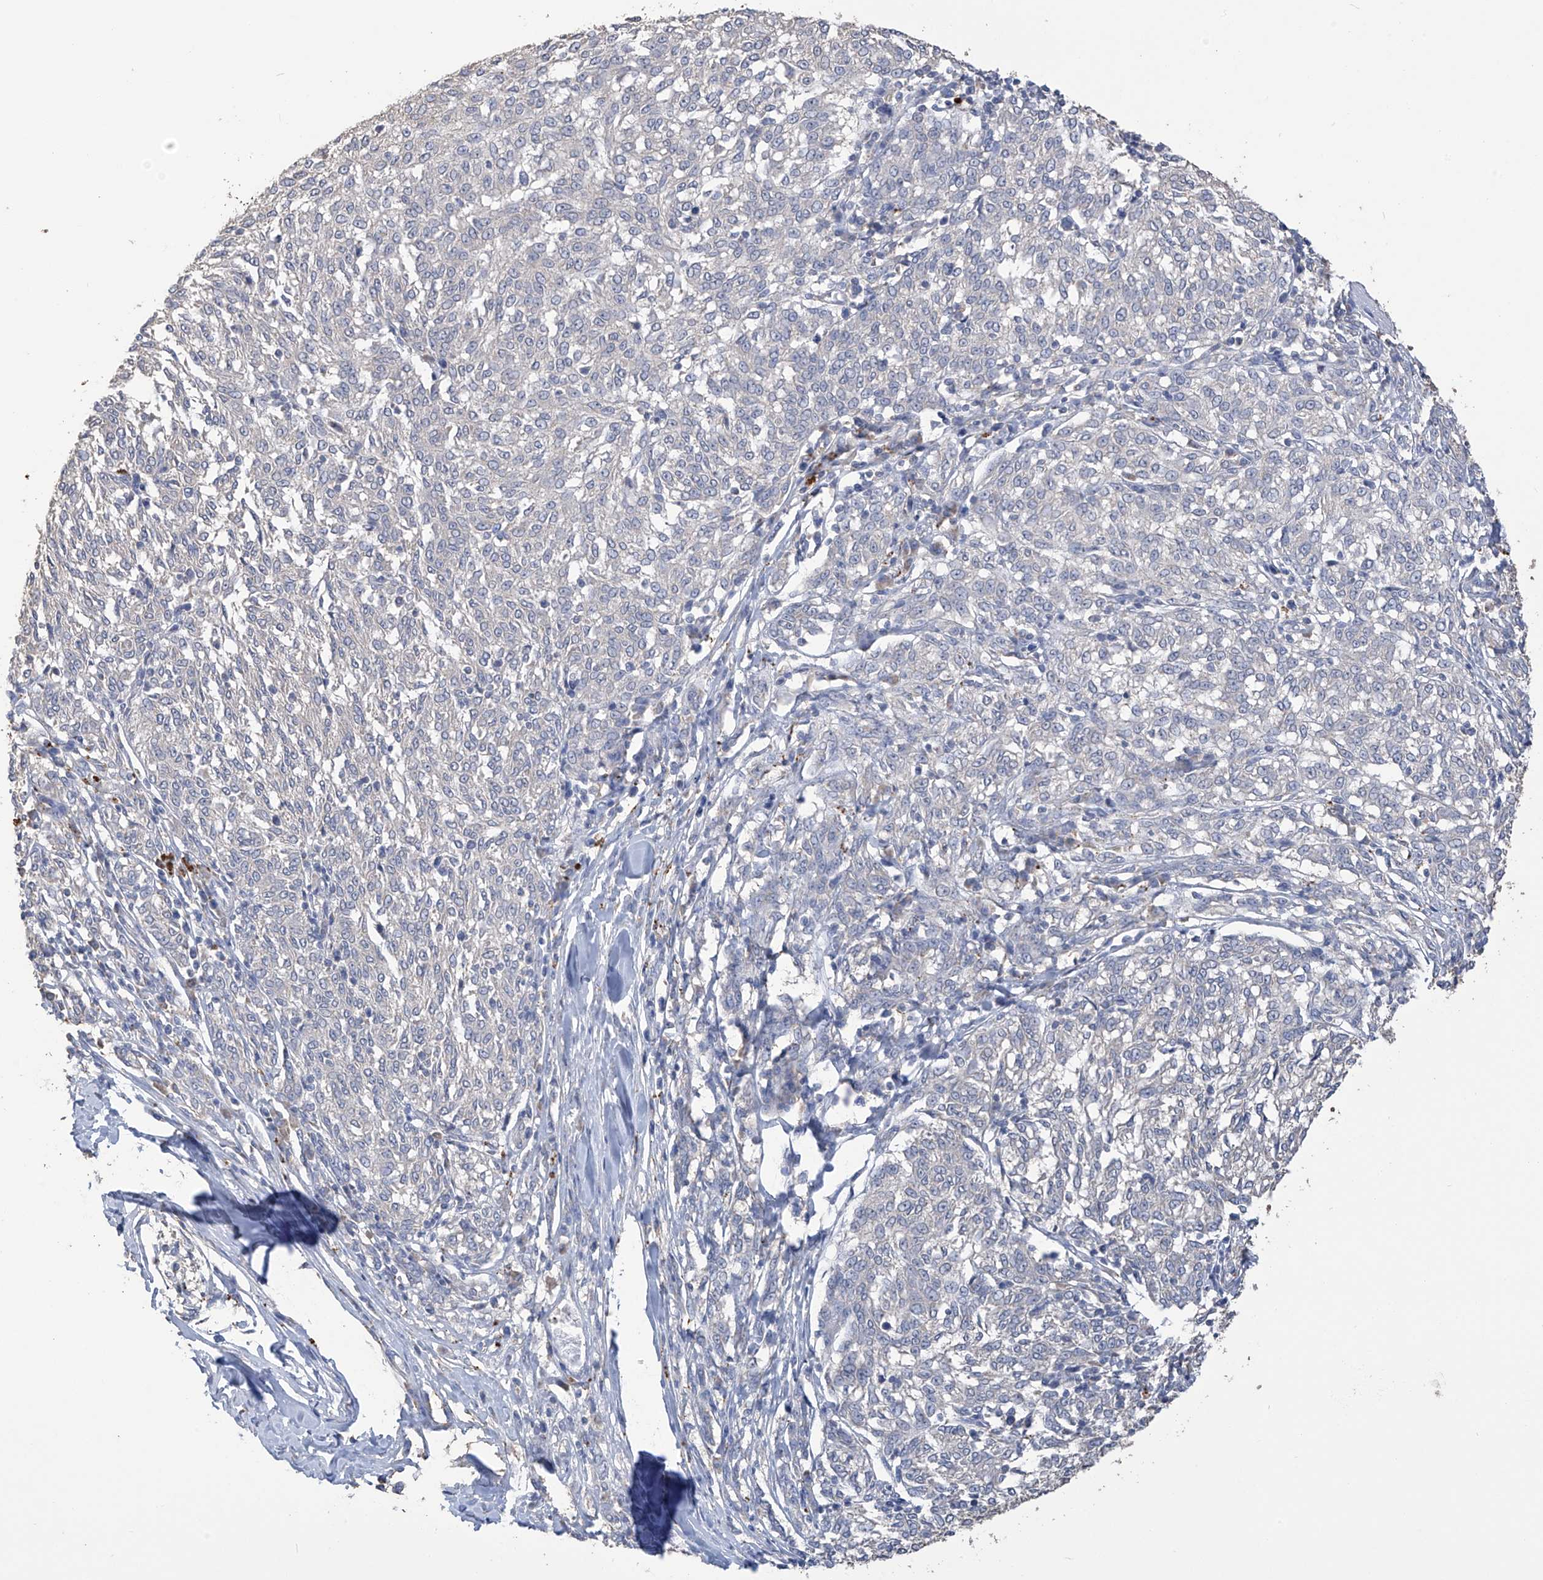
{"staining": {"intensity": "negative", "quantity": "none", "location": "none"}, "tissue": "melanoma", "cell_type": "Tumor cells", "image_type": "cancer", "snomed": [{"axis": "morphology", "description": "Malignant melanoma, NOS"}, {"axis": "topography", "description": "Skin"}], "caption": "Tumor cells show no significant protein expression in malignant melanoma. The staining is performed using DAB (3,3'-diaminobenzidine) brown chromogen with nuclei counter-stained in using hematoxylin.", "gene": "OGT", "patient": {"sex": "female", "age": 72}}